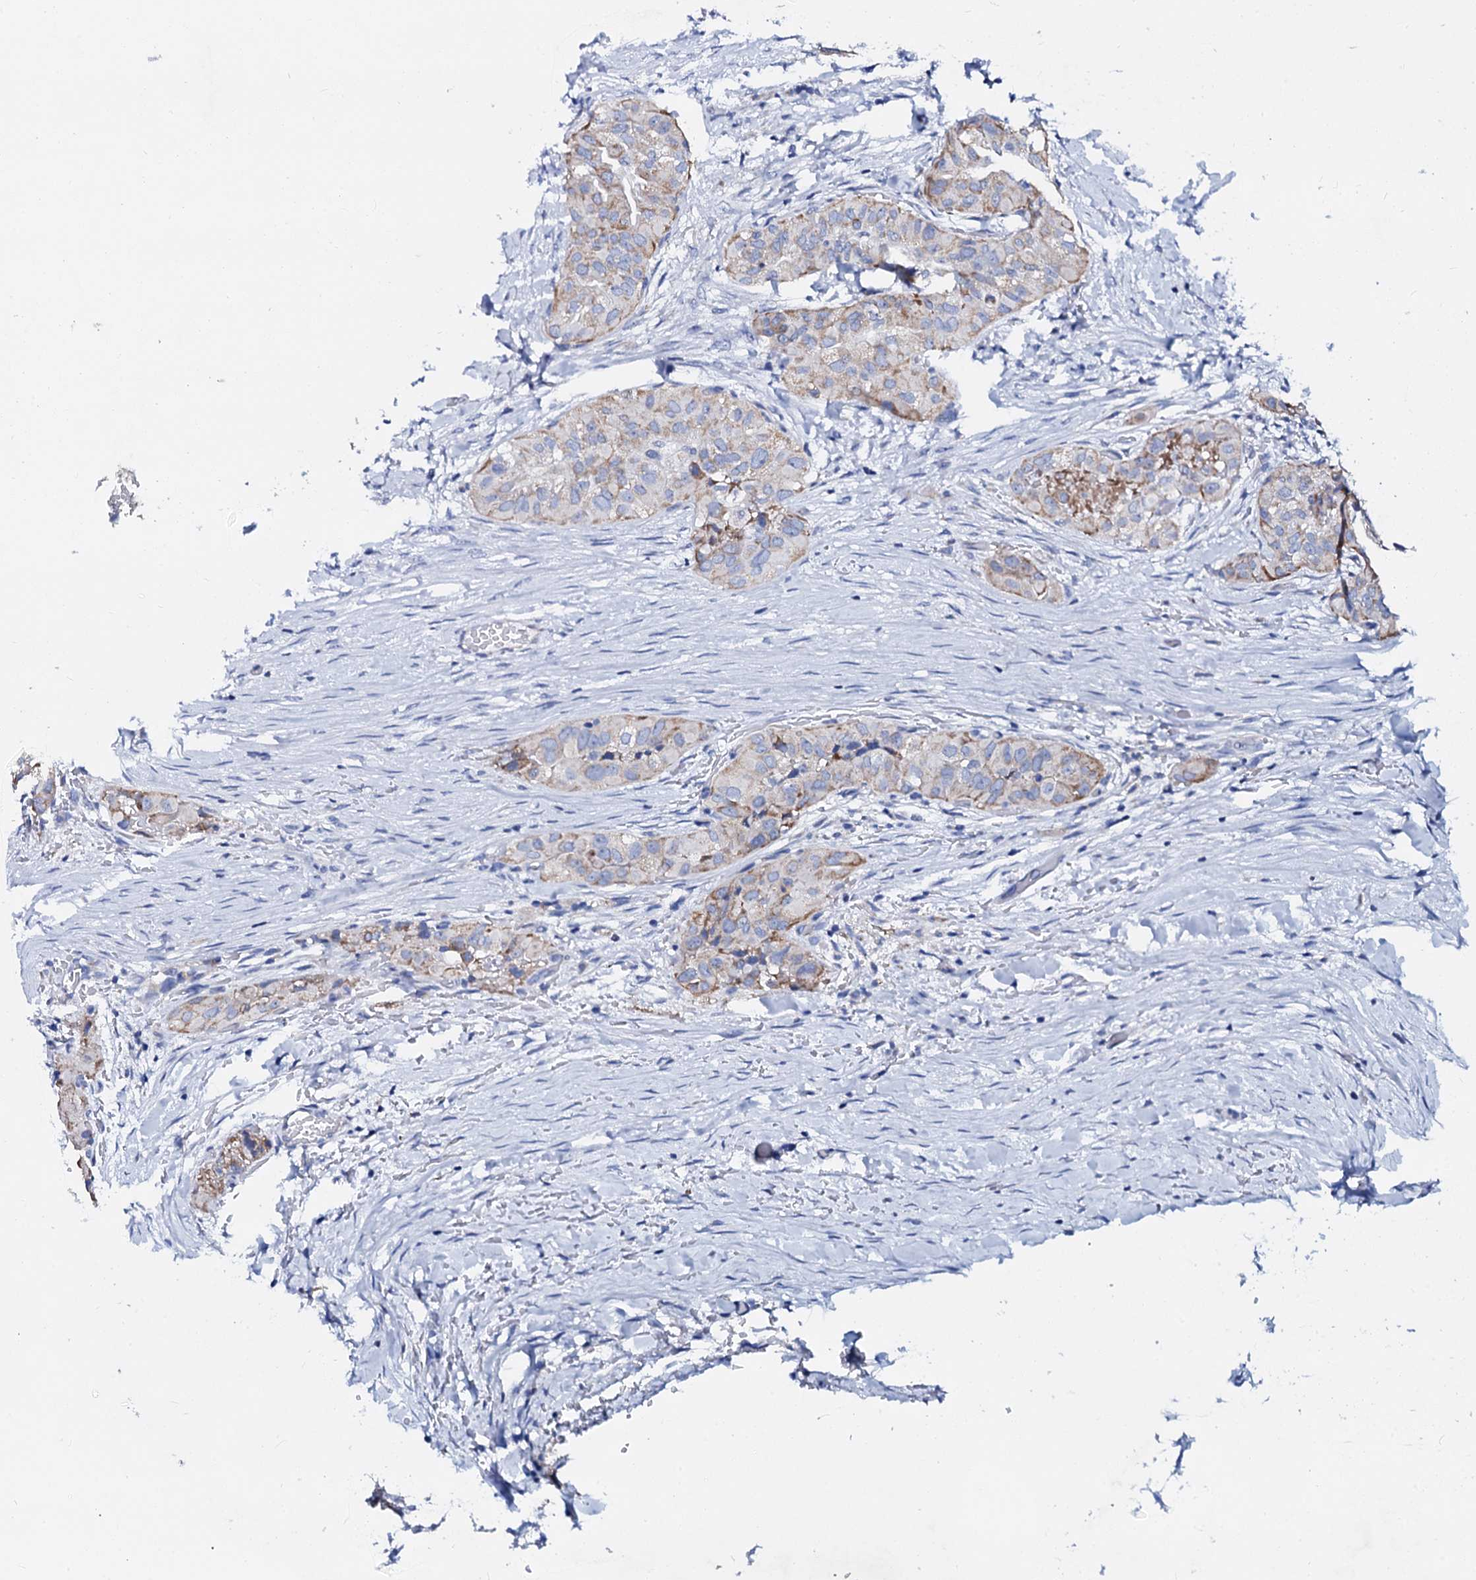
{"staining": {"intensity": "moderate", "quantity": "<25%", "location": "cytoplasmic/membranous"}, "tissue": "thyroid cancer", "cell_type": "Tumor cells", "image_type": "cancer", "snomed": [{"axis": "morphology", "description": "Papillary adenocarcinoma, NOS"}, {"axis": "topography", "description": "Thyroid gland"}], "caption": "Thyroid cancer (papillary adenocarcinoma) stained for a protein displays moderate cytoplasmic/membranous positivity in tumor cells.", "gene": "SLC37A4", "patient": {"sex": "female", "age": 59}}